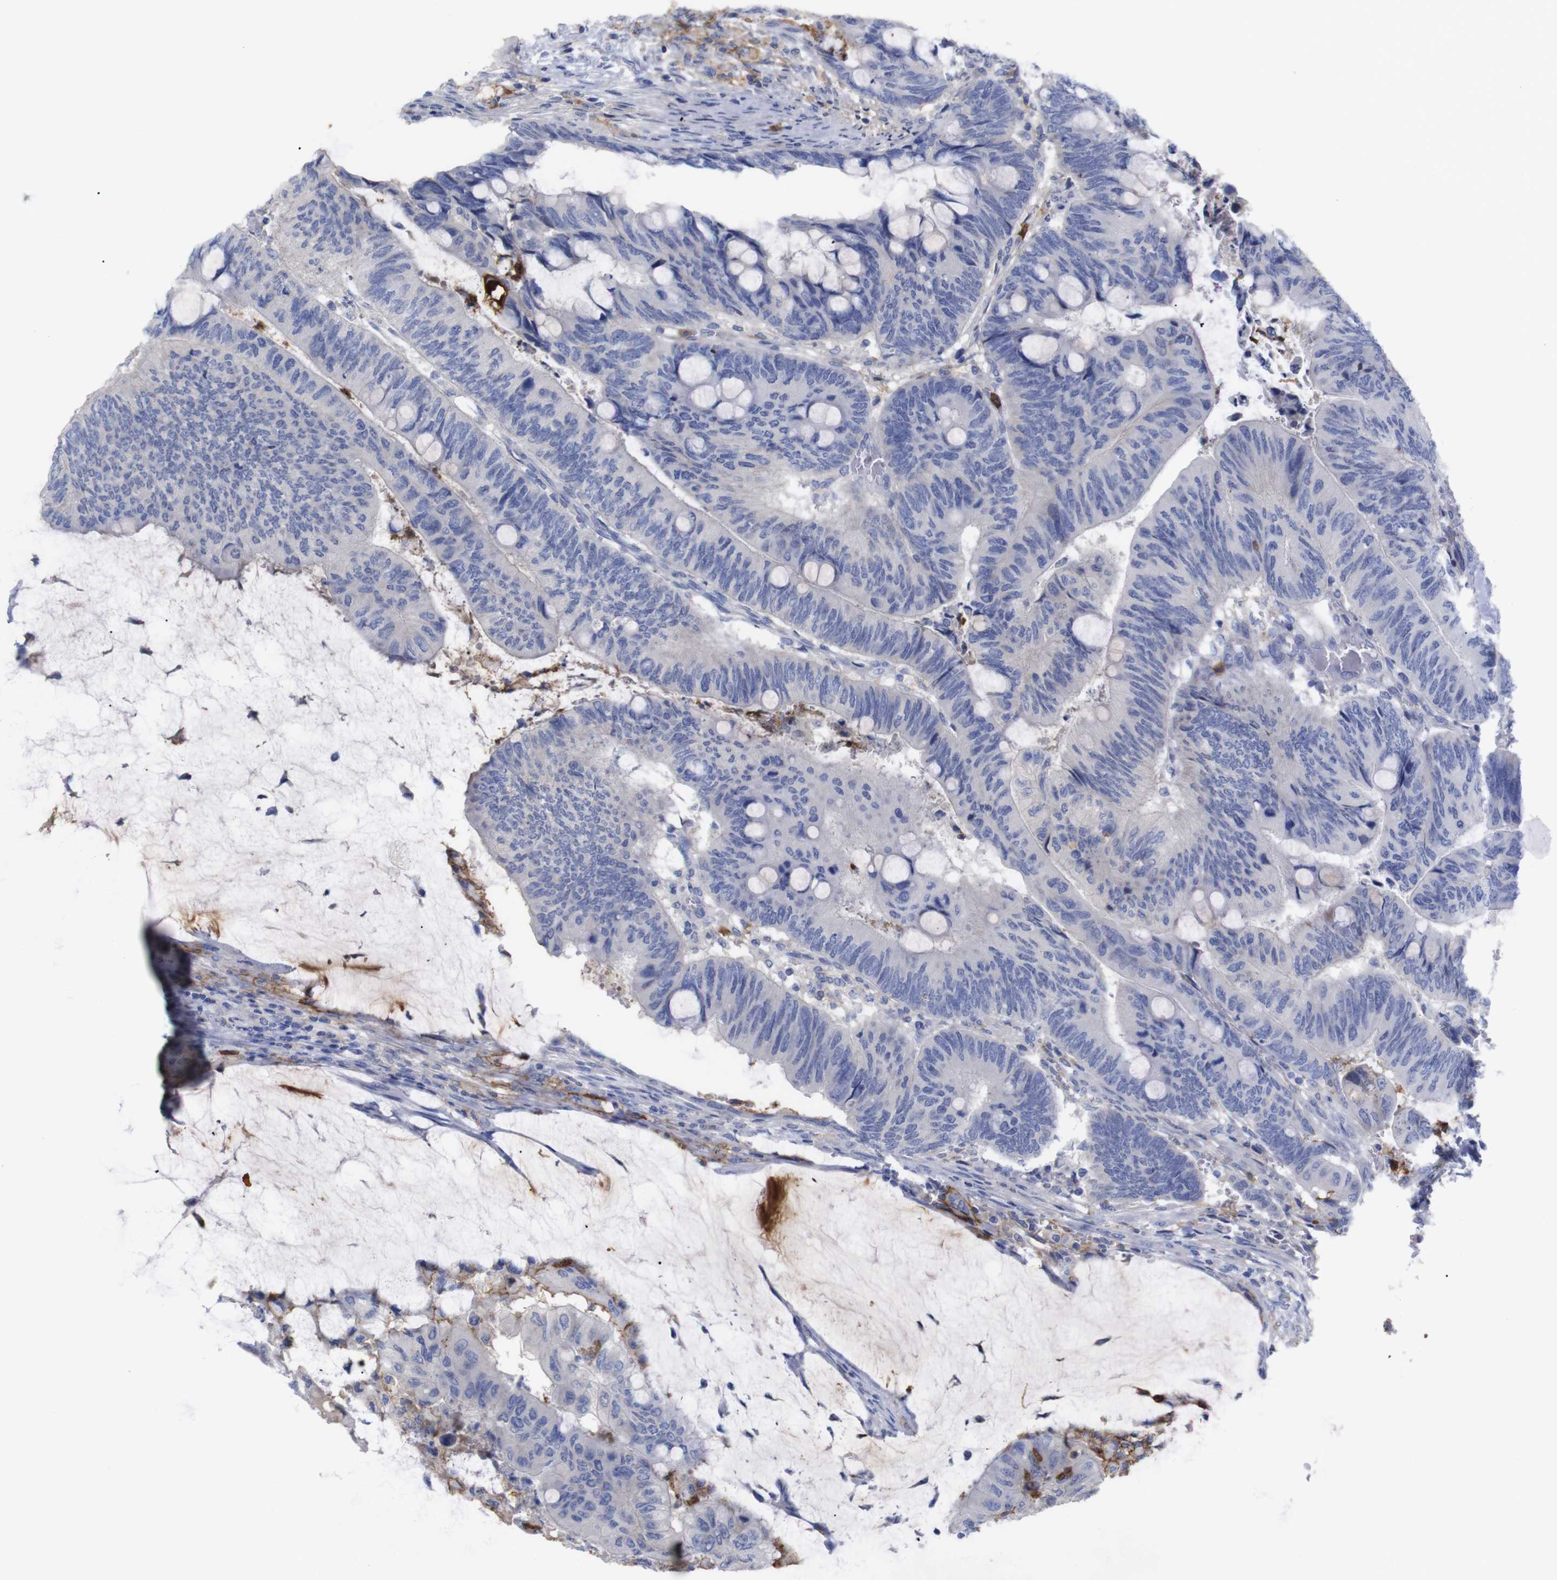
{"staining": {"intensity": "negative", "quantity": "none", "location": "none"}, "tissue": "colorectal cancer", "cell_type": "Tumor cells", "image_type": "cancer", "snomed": [{"axis": "morphology", "description": "Normal tissue, NOS"}, {"axis": "morphology", "description": "Adenocarcinoma, NOS"}, {"axis": "topography", "description": "Rectum"}, {"axis": "topography", "description": "Peripheral nerve tissue"}], "caption": "This is an IHC photomicrograph of human adenocarcinoma (colorectal). There is no positivity in tumor cells.", "gene": "C5AR1", "patient": {"sex": "male", "age": 92}}